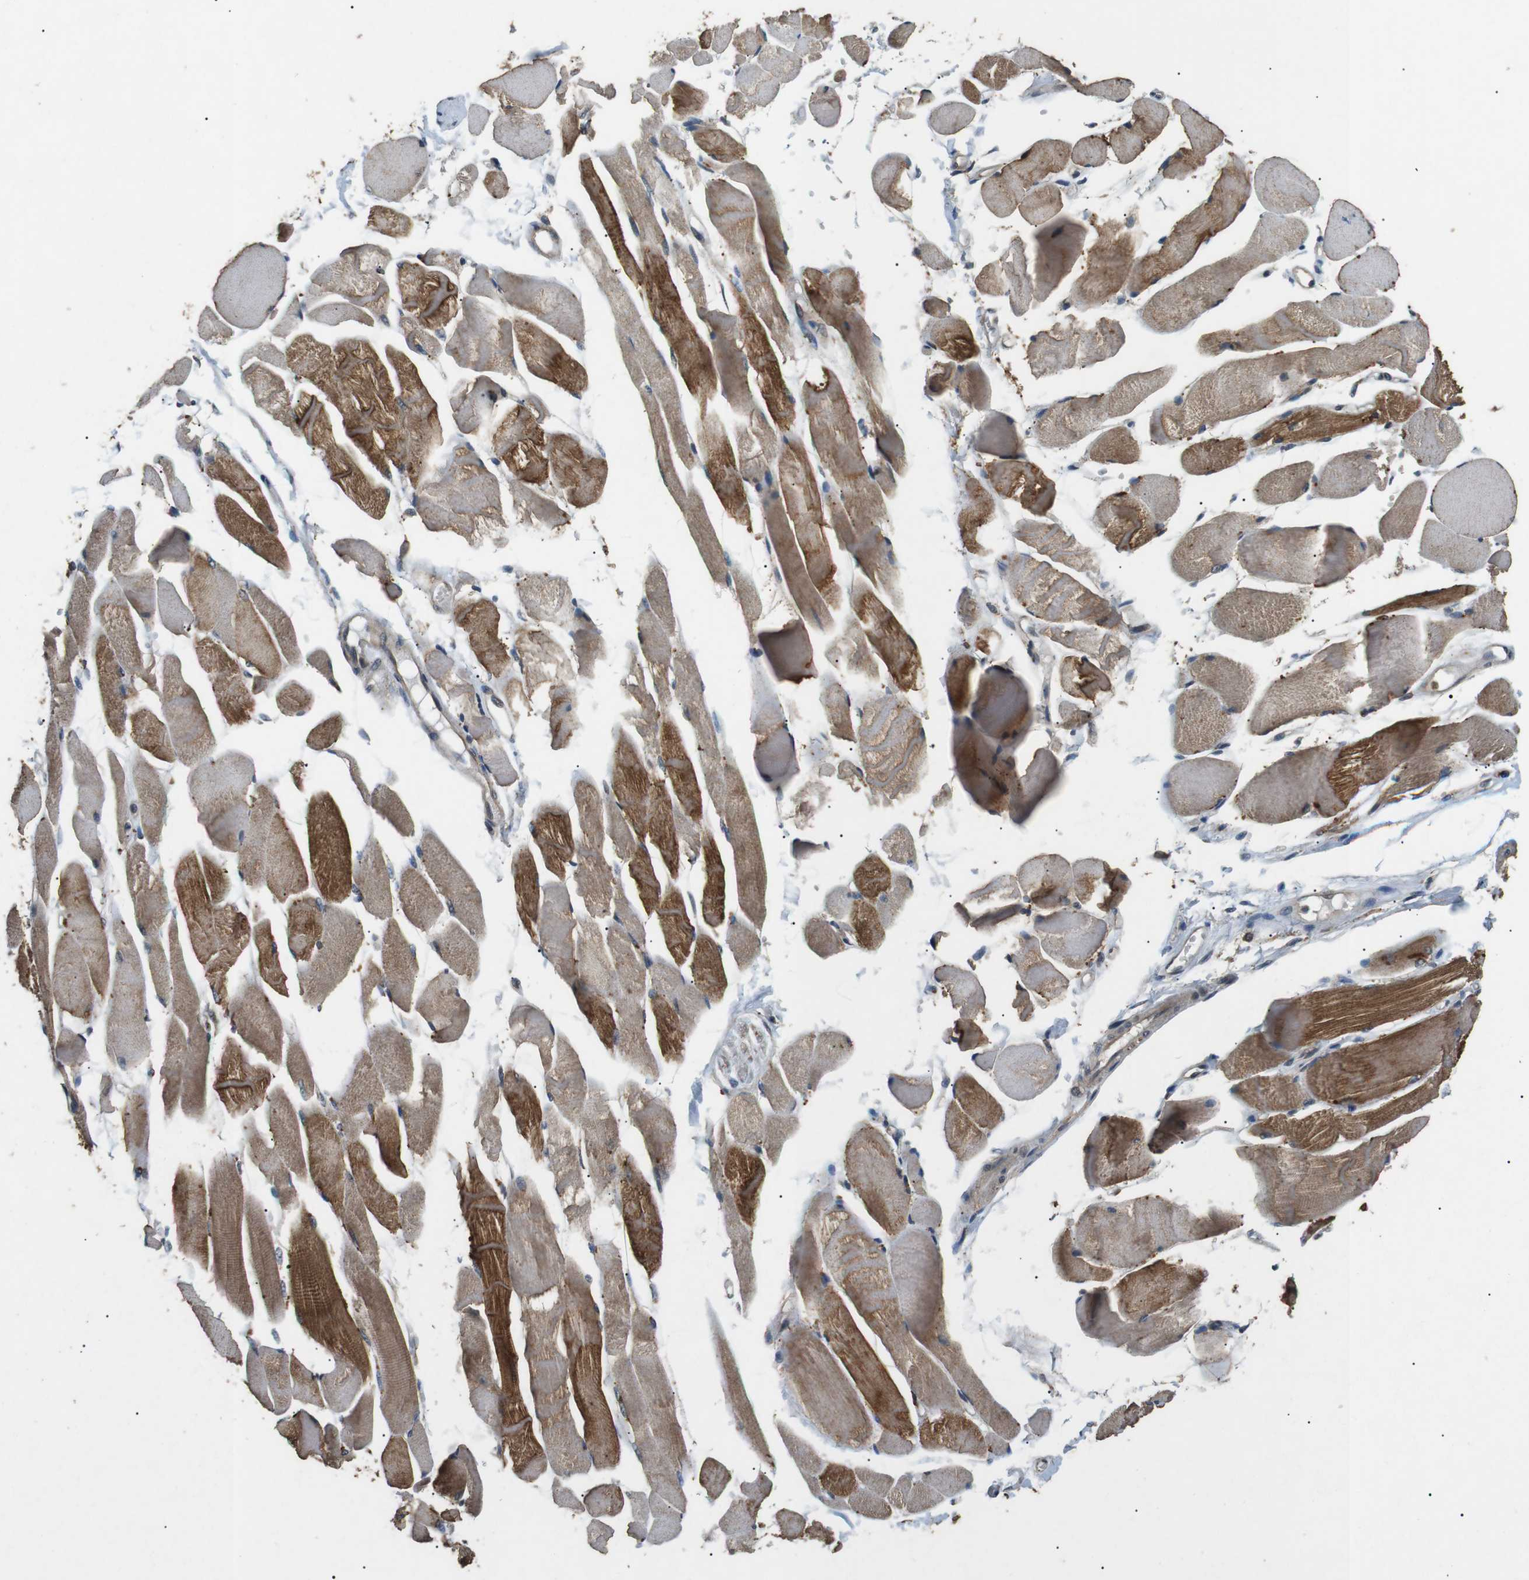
{"staining": {"intensity": "moderate", "quantity": ">75%", "location": "cytoplasmic/membranous"}, "tissue": "skeletal muscle", "cell_type": "Myocytes", "image_type": "normal", "snomed": [{"axis": "morphology", "description": "Normal tissue, NOS"}, {"axis": "topography", "description": "Skeletal muscle"}, {"axis": "topography", "description": "Peripheral nerve tissue"}], "caption": "A medium amount of moderate cytoplasmic/membranous expression is seen in approximately >75% of myocytes in benign skeletal muscle.", "gene": "TBC1D15", "patient": {"sex": "female", "age": 84}}